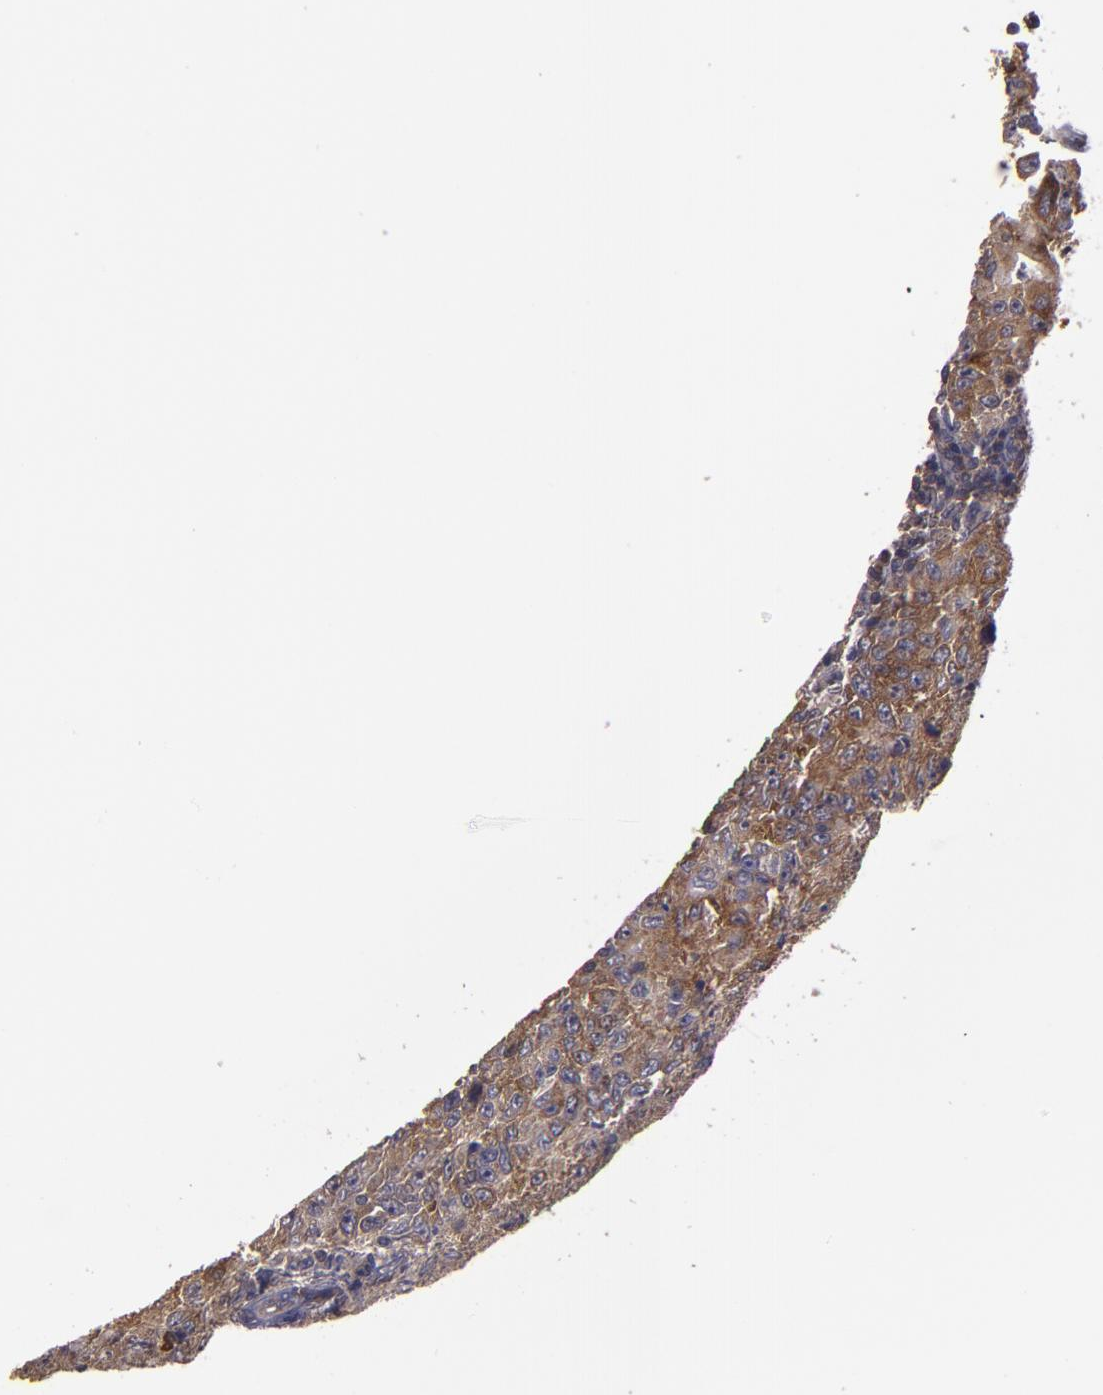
{"staining": {"intensity": "moderate", "quantity": "25%-75%", "location": "cytoplasmic/membranous"}, "tissue": "lymph node", "cell_type": "Germinal center cells", "image_type": "normal", "snomed": [{"axis": "morphology", "description": "Normal tissue, NOS"}, {"axis": "topography", "description": "Lymph node"}], "caption": "Lymph node stained for a protein (brown) shows moderate cytoplasmic/membranous positive positivity in approximately 25%-75% of germinal center cells.", "gene": "CARS1", "patient": {"sex": "female", "age": 42}}